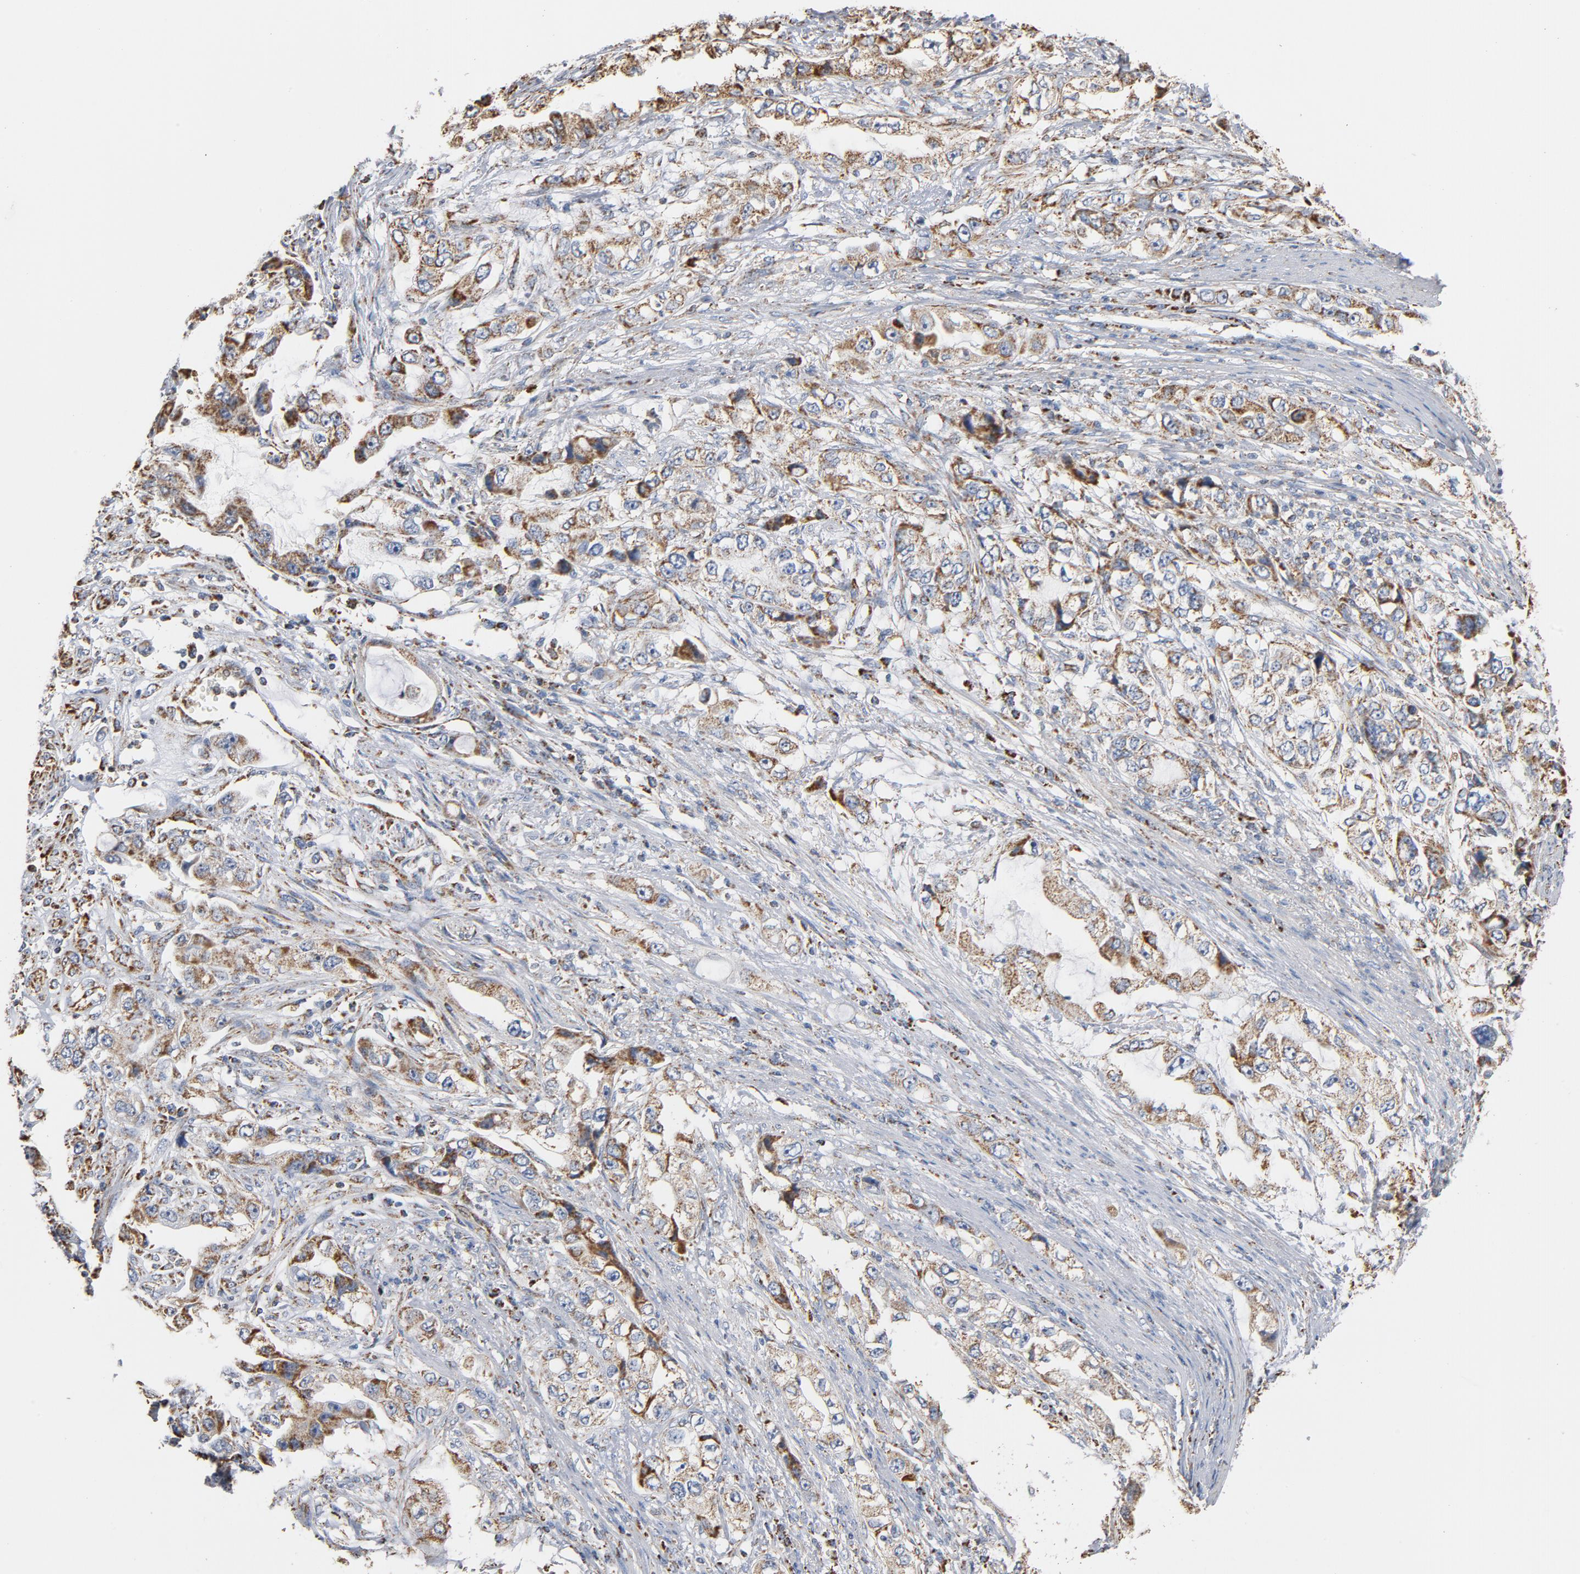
{"staining": {"intensity": "moderate", "quantity": ">75%", "location": "cytoplasmic/membranous"}, "tissue": "stomach cancer", "cell_type": "Tumor cells", "image_type": "cancer", "snomed": [{"axis": "morphology", "description": "Adenocarcinoma, NOS"}, {"axis": "topography", "description": "Stomach, lower"}], "caption": "A brown stain shows moderate cytoplasmic/membranous positivity of a protein in adenocarcinoma (stomach) tumor cells. The staining is performed using DAB brown chromogen to label protein expression. The nuclei are counter-stained blue using hematoxylin.", "gene": "NDUFS4", "patient": {"sex": "female", "age": 93}}